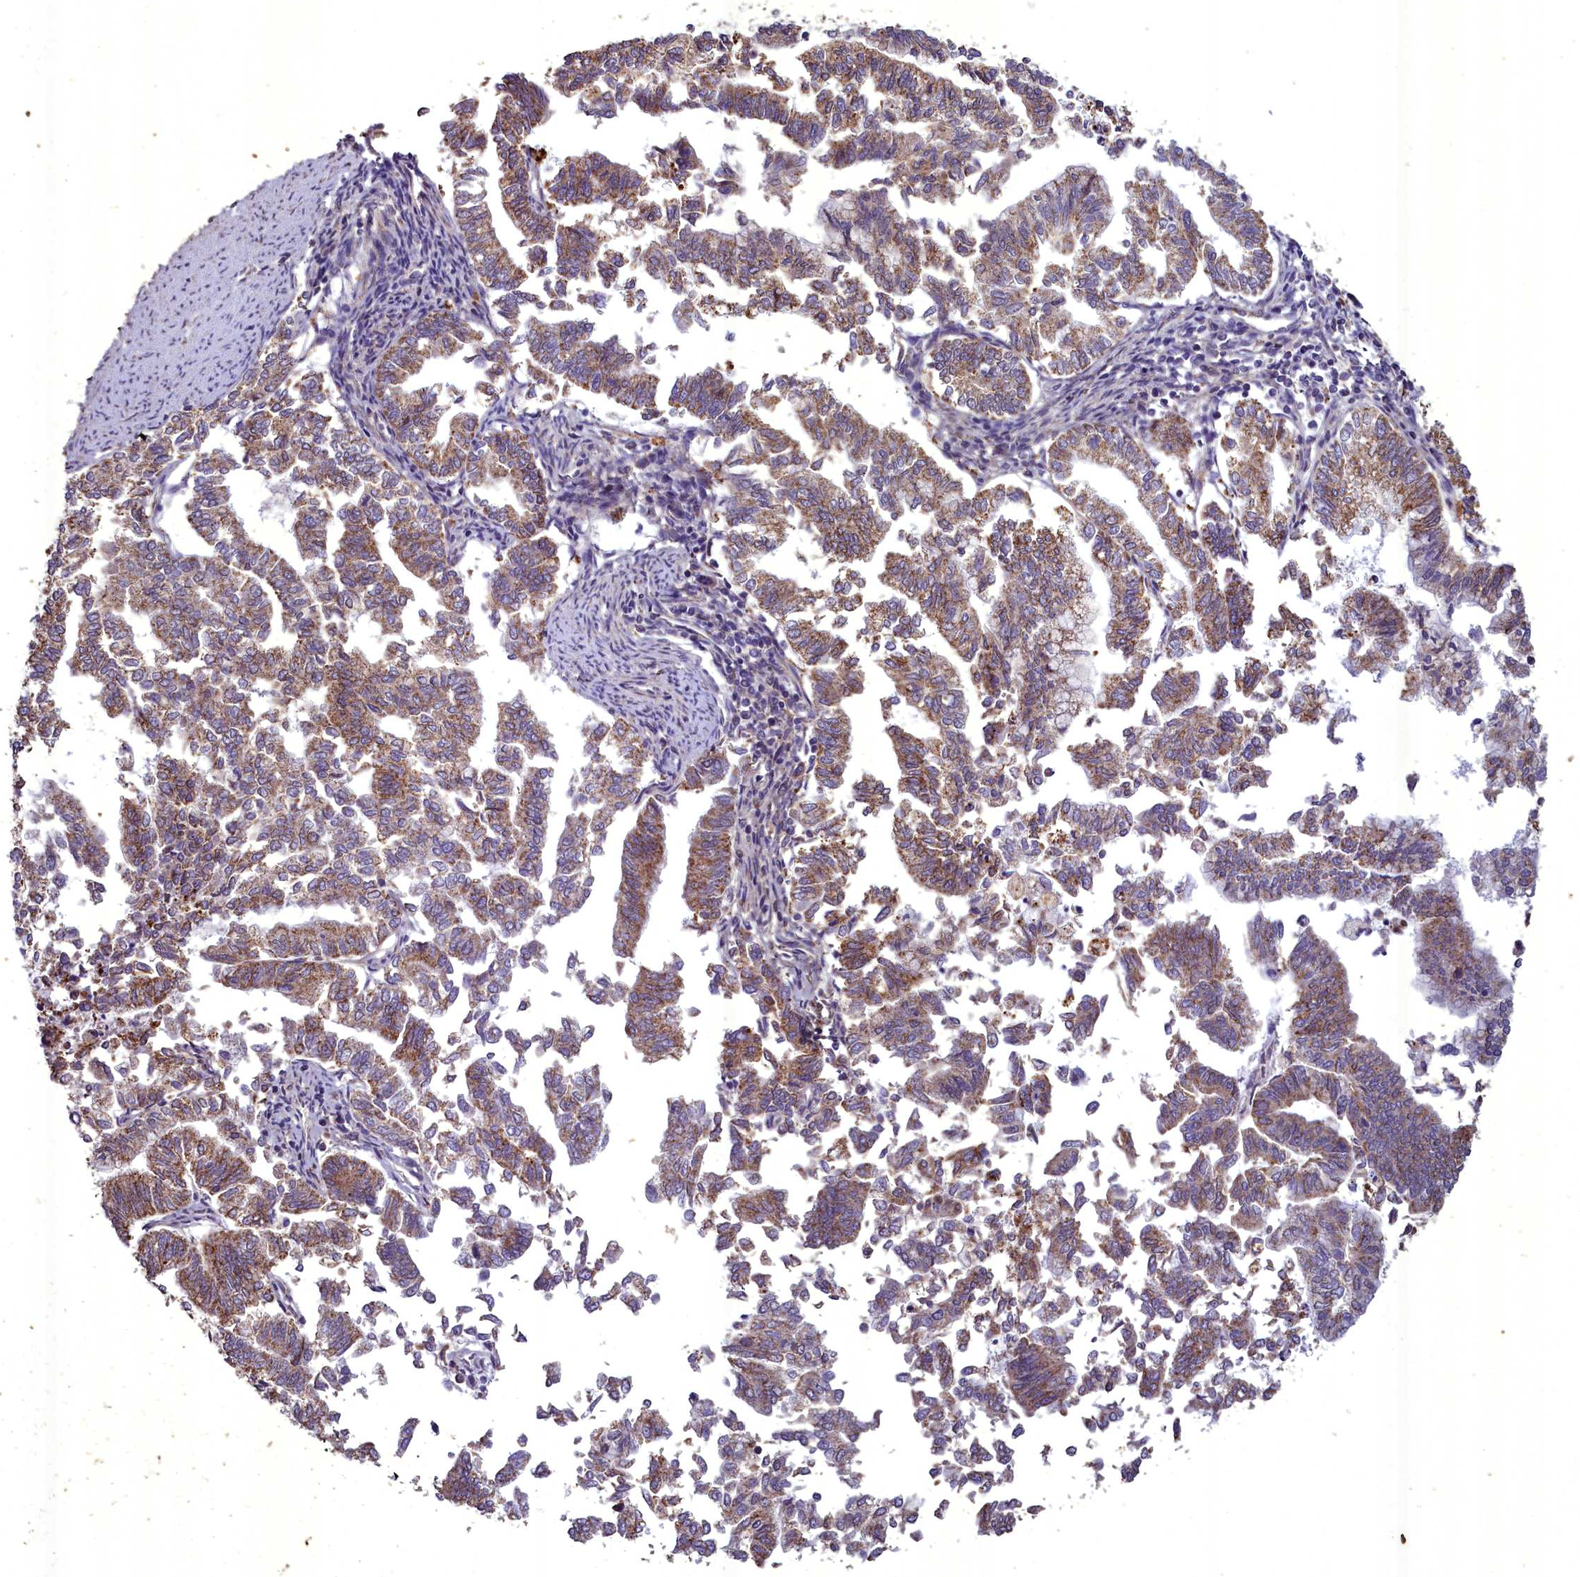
{"staining": {"intensity": "moderate", "quantity": ">75%", "location": "cytoplasmic/membranous"}, "tissue": "endometrial cancer", "cell_type": "Tumor cells", "image_type": "cancer", "snomed": [{"axis": "morphology", "description": "Adenocarcinoma, NOS"}, {"axis": "topography", "description": "Endometrium"}], "caption": "A brown stain labels moderate cytoplasmic/membranous staining of a protein in human endometrial cancer (adenocarcinoma) tumor cells.", "gene": "ACAD8", "patient": {"sex": "female", "age": 79}}